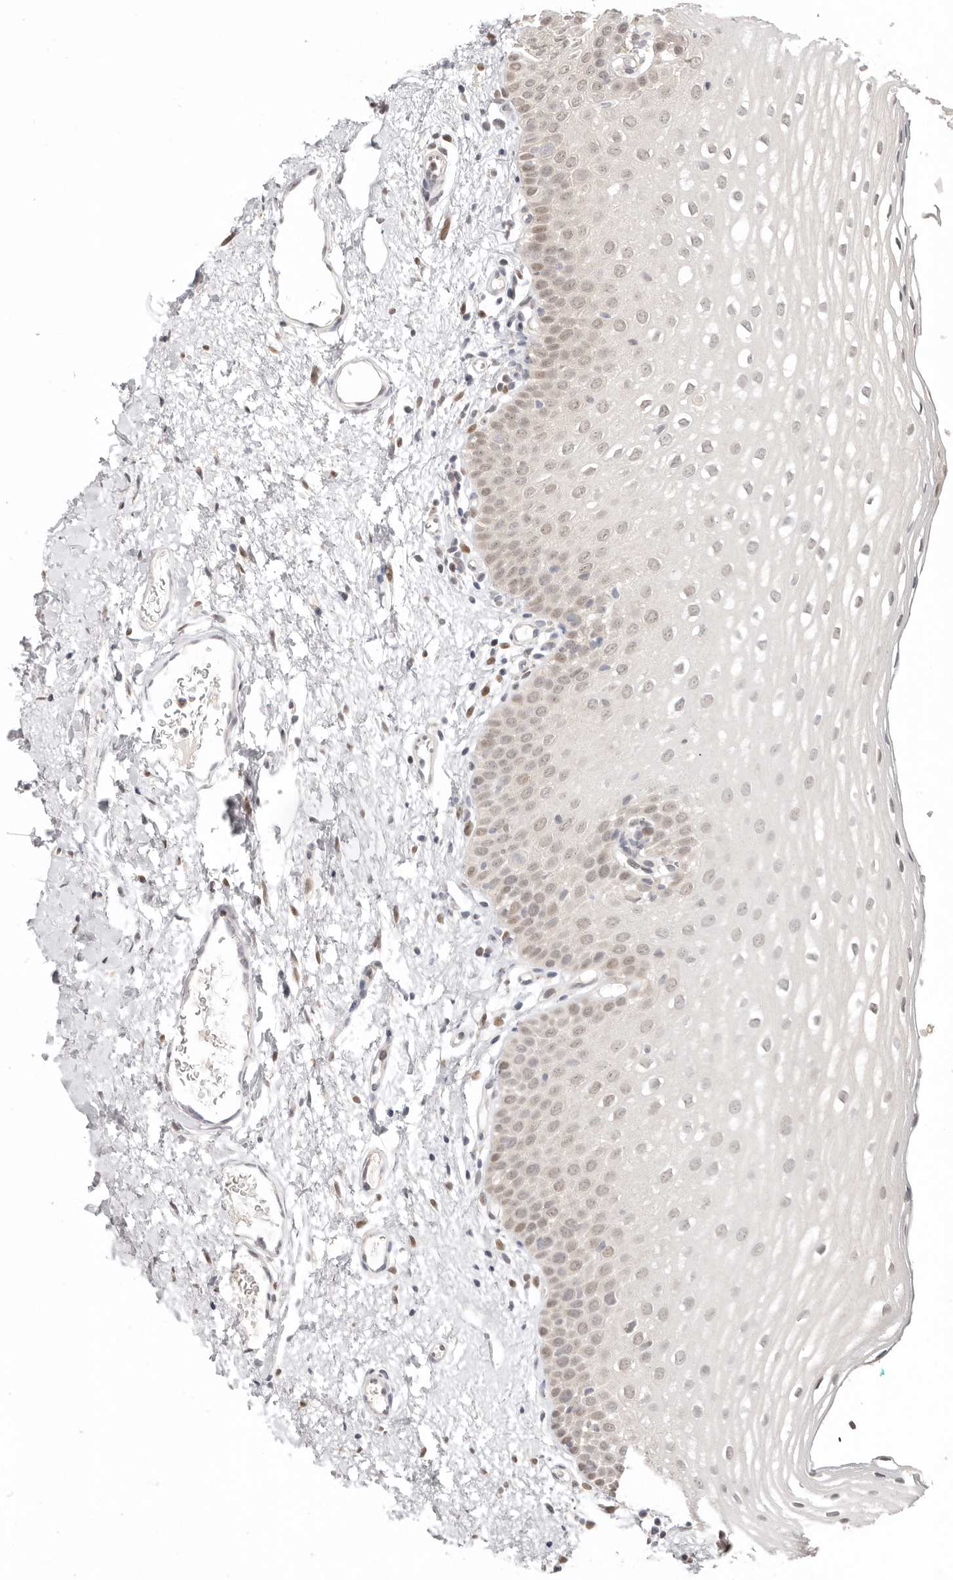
{"staining": {"intensity": "weak", "quantity": "25%-75%", "location": "nuclear"}, "tissue": "oral mucosa", "cell_type": "Squamous epithelial cells", "image_type": "normal", "snomed": [{"axis": "morphology", "description": "Normal tissue, NOS"}, {"axis": "topography", "description": "Oral tissue"}], "caption": "IHC image of normal oral mucosa stained for a protein (brown), which demonstrates low levels of weak nuclear expression in approximately 25%-75% of squamous epithelial cells.", "gene": "LARP7", "patient": {"sex": "female", "age": 56}}